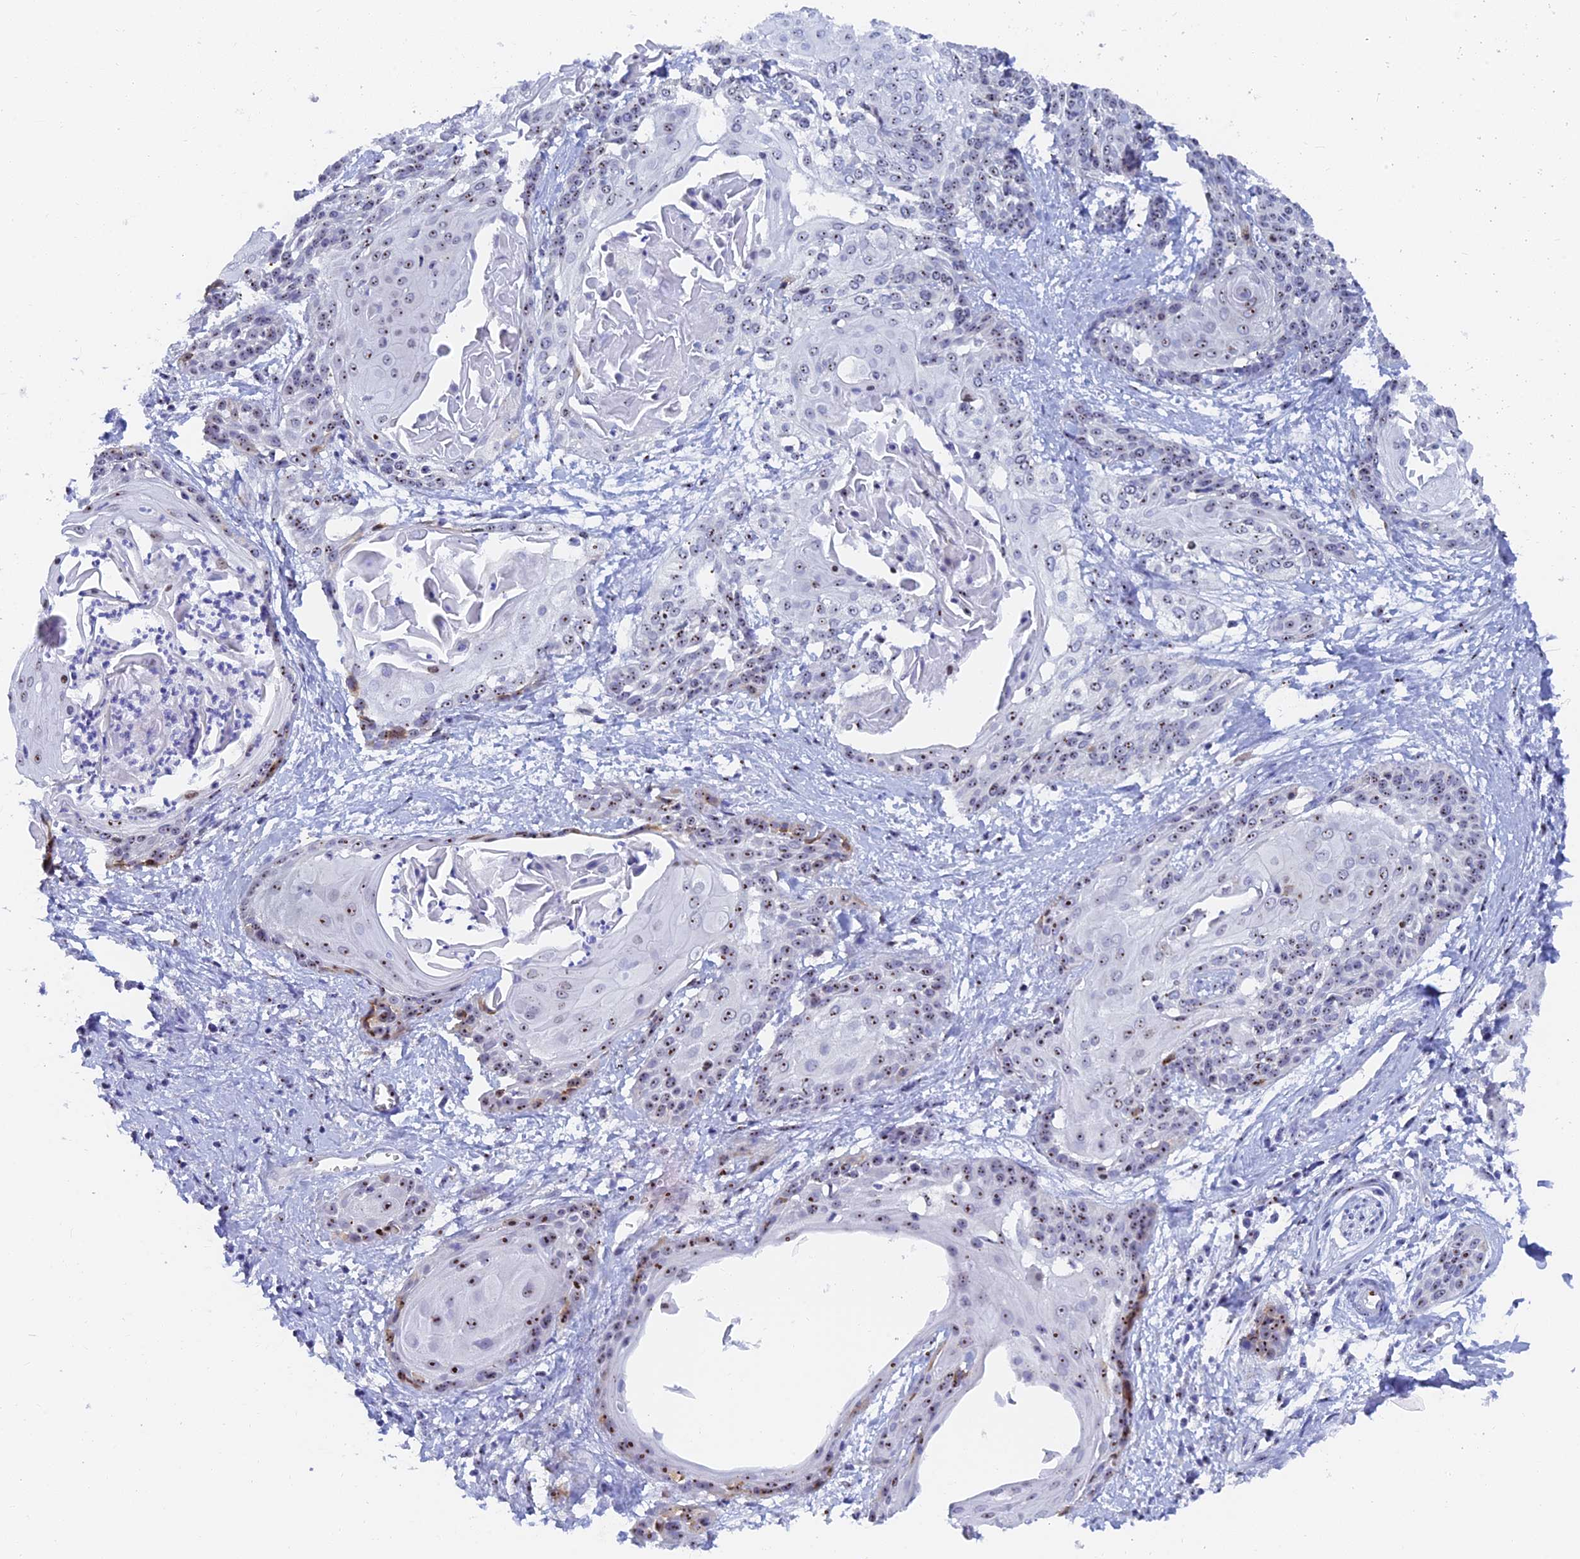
{"staining": {"intensity": "strong", "quantity": "<25%", "location": "nuclear"}, "tissue": "cervical cancer", "cell_type": "Tumor cells", "image_type": "cancer", "snomed": [{"axis": "morphology", "description": "Squamous cell carcinoma, NOS"}, {"axis": "topography", "description": "Cervix"}], "caption": "This photomicrograph demonstrates immunohistochemistry (IHC) staining of squamous cell carcinoma (cervical), with medium strong nuclear expression in approximately <25% of tumor cells.", "gene": "RSL1D1", "patient": {"sex": "female", "age": 57}}